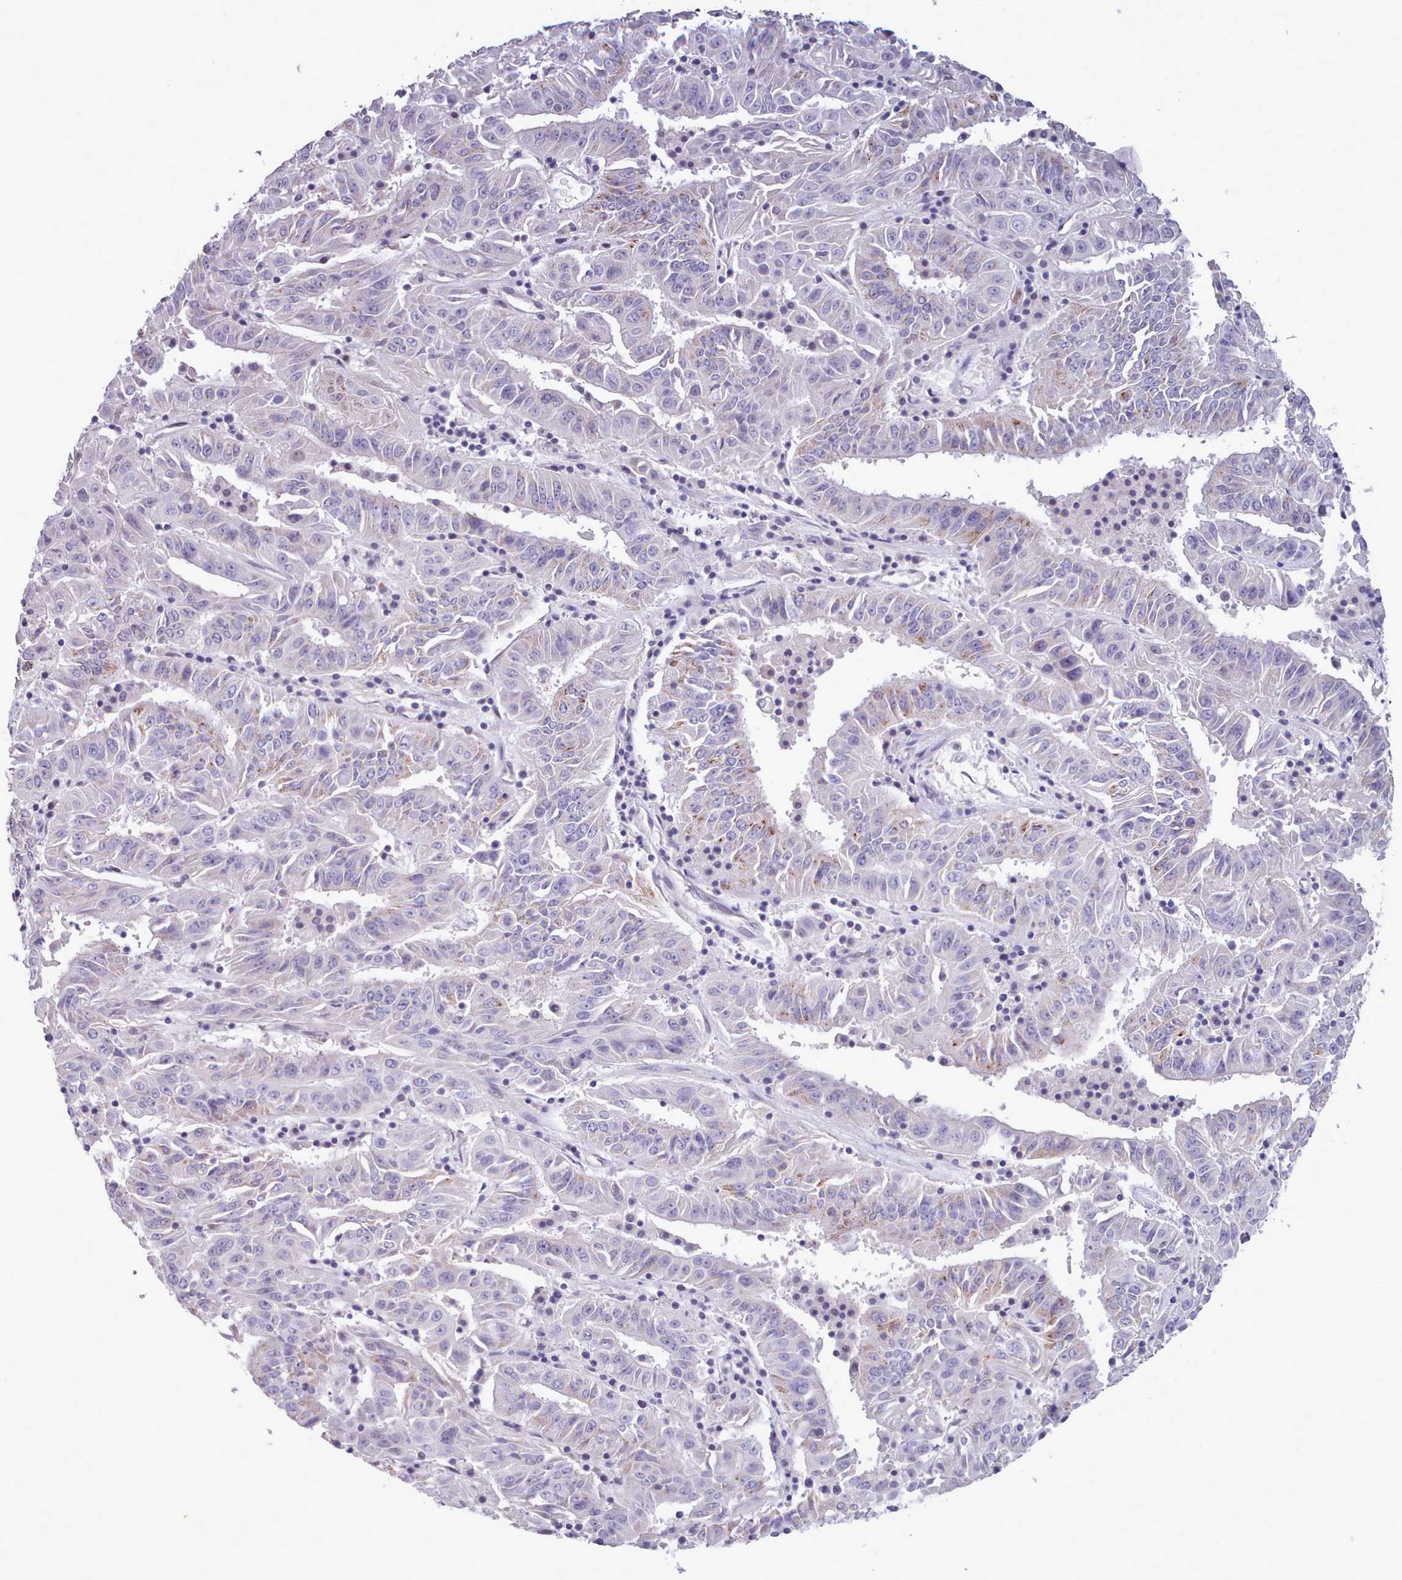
{"staining": {"intensity": "negative", "quantity": "none", "location": "none"}, "tissue": "pancreatic cancer", "cell_type": "Tumor cells", "image_type": "cancer", "snomed": [{"axis": "morphology", "description": "Adenocarcinoma, NOS"}, {"axis": "topography", "description": "Pancreas"}], "caption": "IHC of human adenocarcinoma (pancreatic) exhibits no expression in tumor cells. (DAB IHC with hematoxylin counter stain).", "gene": "KCTD16", "patient": {"sex": "male", "age": 63}}